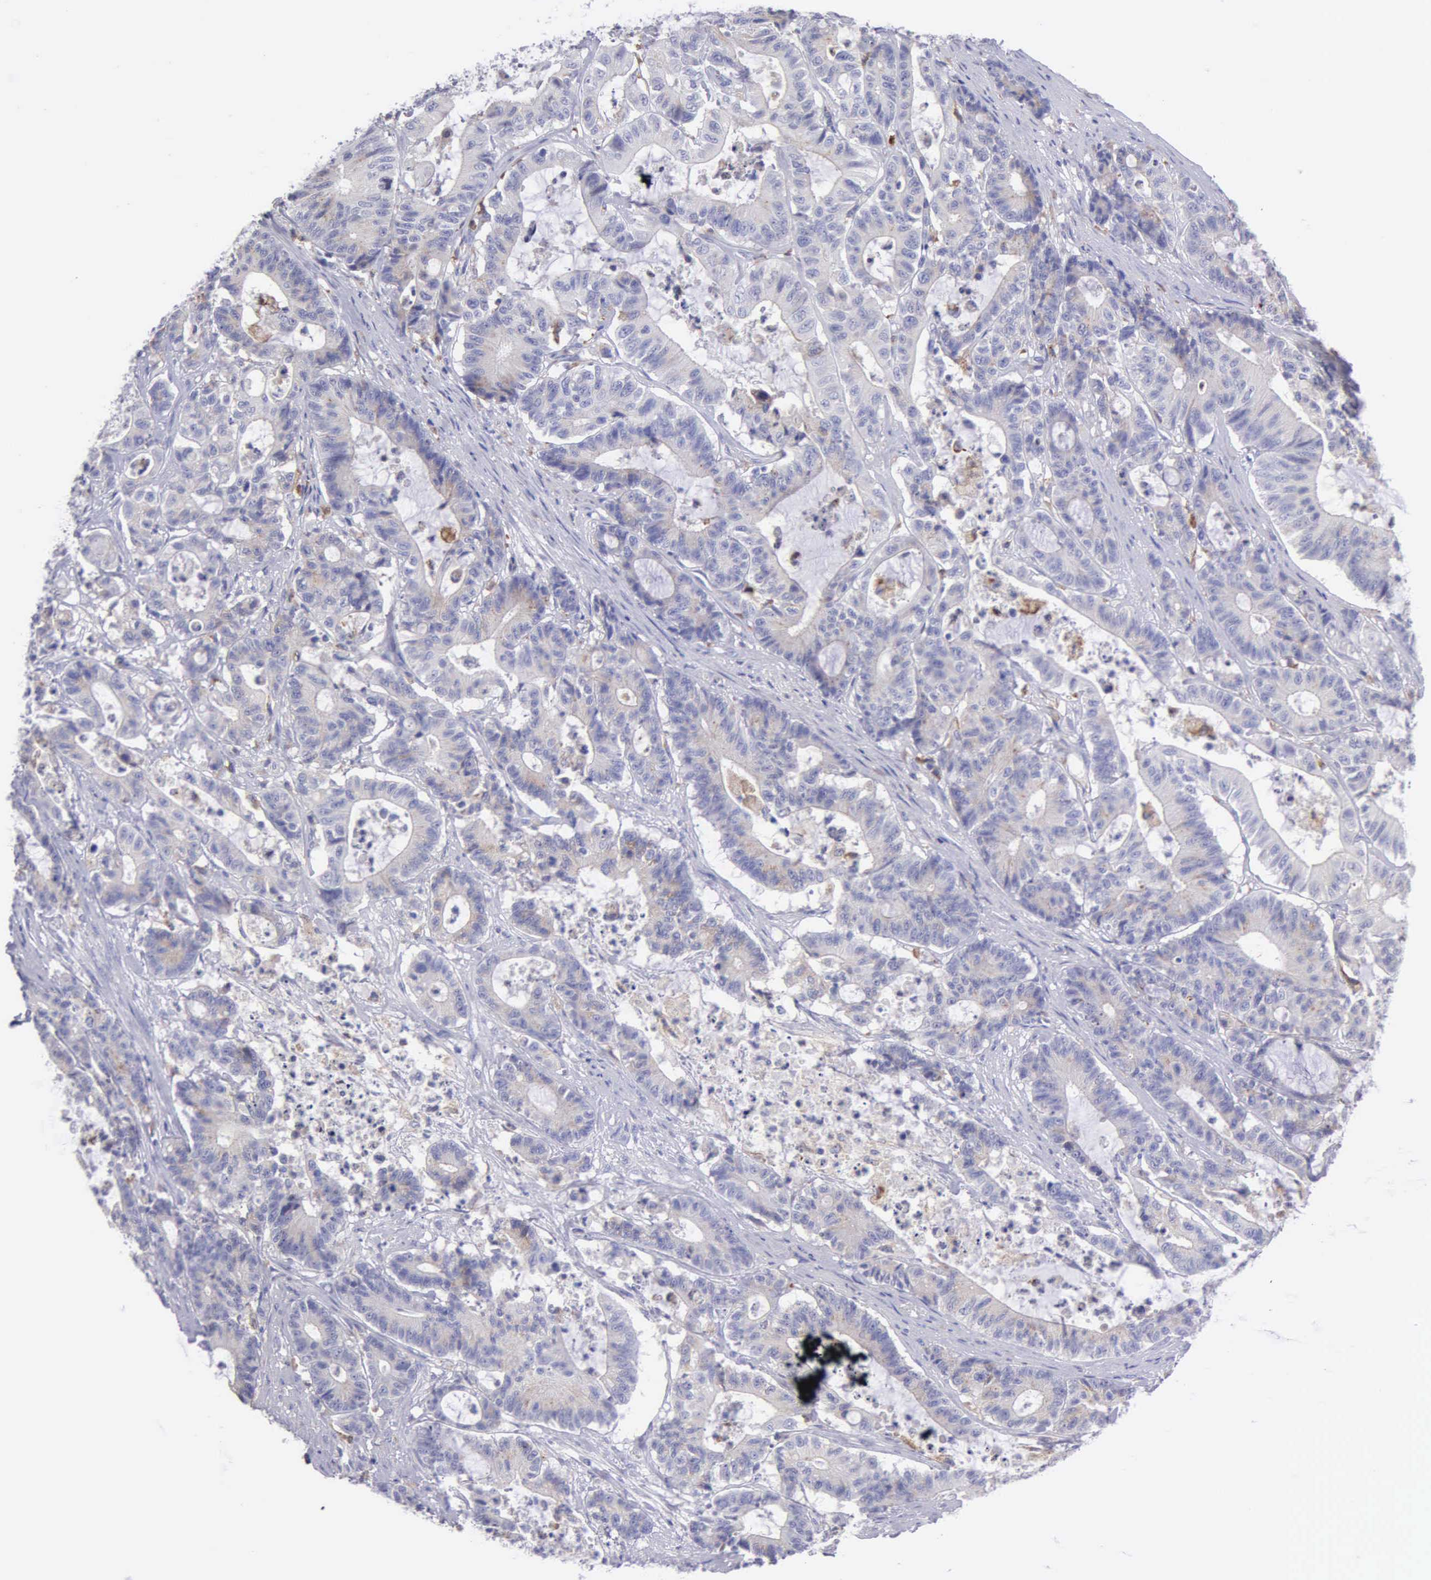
{"staining": {"intensity": "weak", "quantity": ">75%", "location": "cytoplasmic/membranous"}, "tissue": "colorectal cancer", "cell_type": "Tumor cells", "image_type": "cancer", "snomed": [{"axis": "morphology", "description": "Adenocarcinoma, NOS"}, {"axis": "topography", "description": "Colon"}], "caption": "Colorectal adenocarcinoma stained with a protein marker reveals weak staining in tumor cells.", "gene": "TYRP1", "patient": {"sex": "female", "age": 84}}